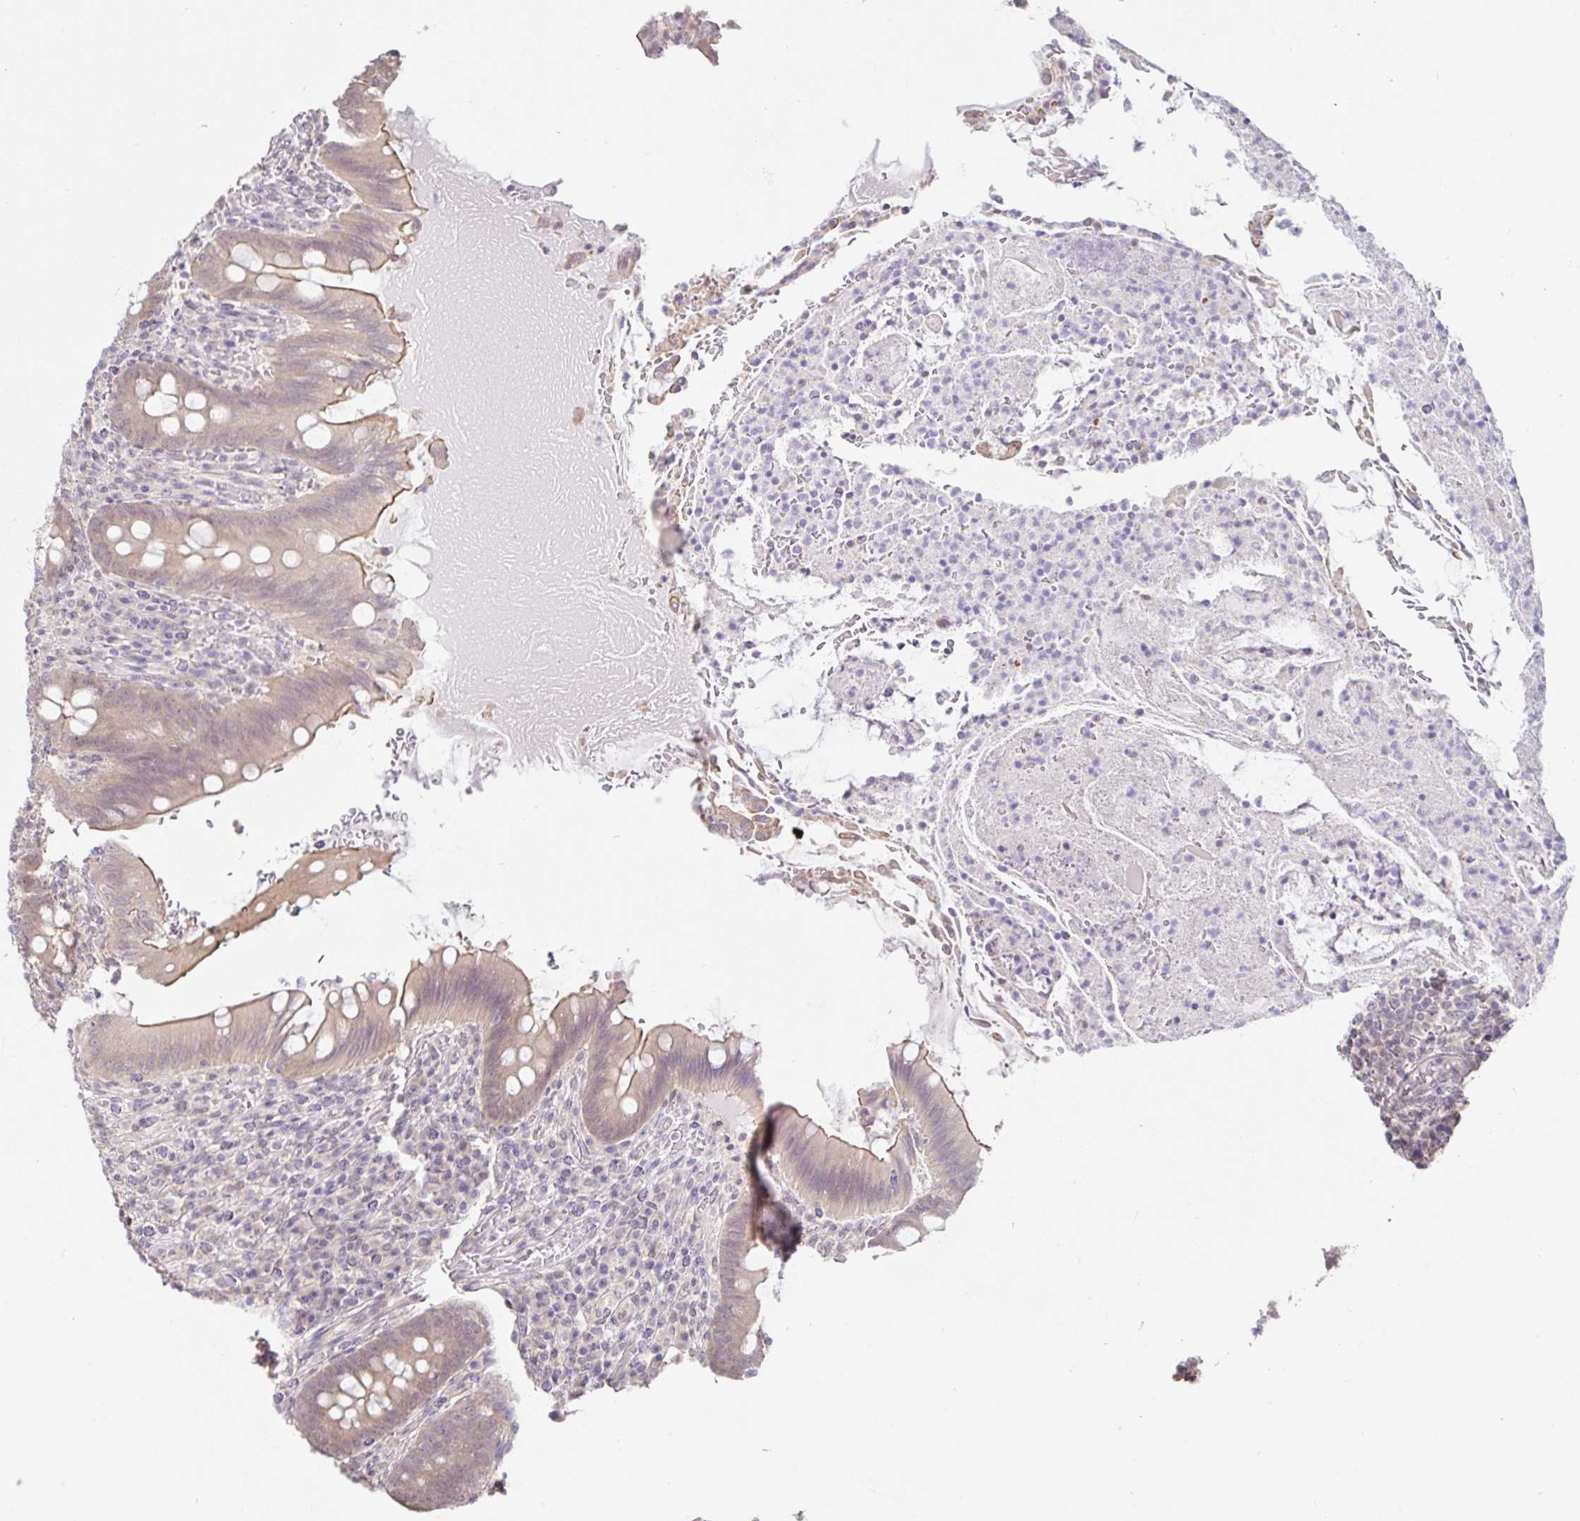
{"staining": {"intensity": "moderate", "quantity": "<25%", "location": "cytoplasmic/membranous"}, "tissue": "appendix", "cell_type": "Glandular cells", "image_type": "normal", "snomed": [{"axis": "morphology", "description": "Normal tissue, NOS"}, {"axis": "topography", "description": "Appendix"}], "caption": "IHC (DAB (3,3'-diaminobenzidine)) staining of benign appendix demonstrates moderate cytoplasmic/membranous protein positivity in approximately <25% of glandular cells.", "gene": "HYPK", "patient": {"sex": "female", "age": 43}}